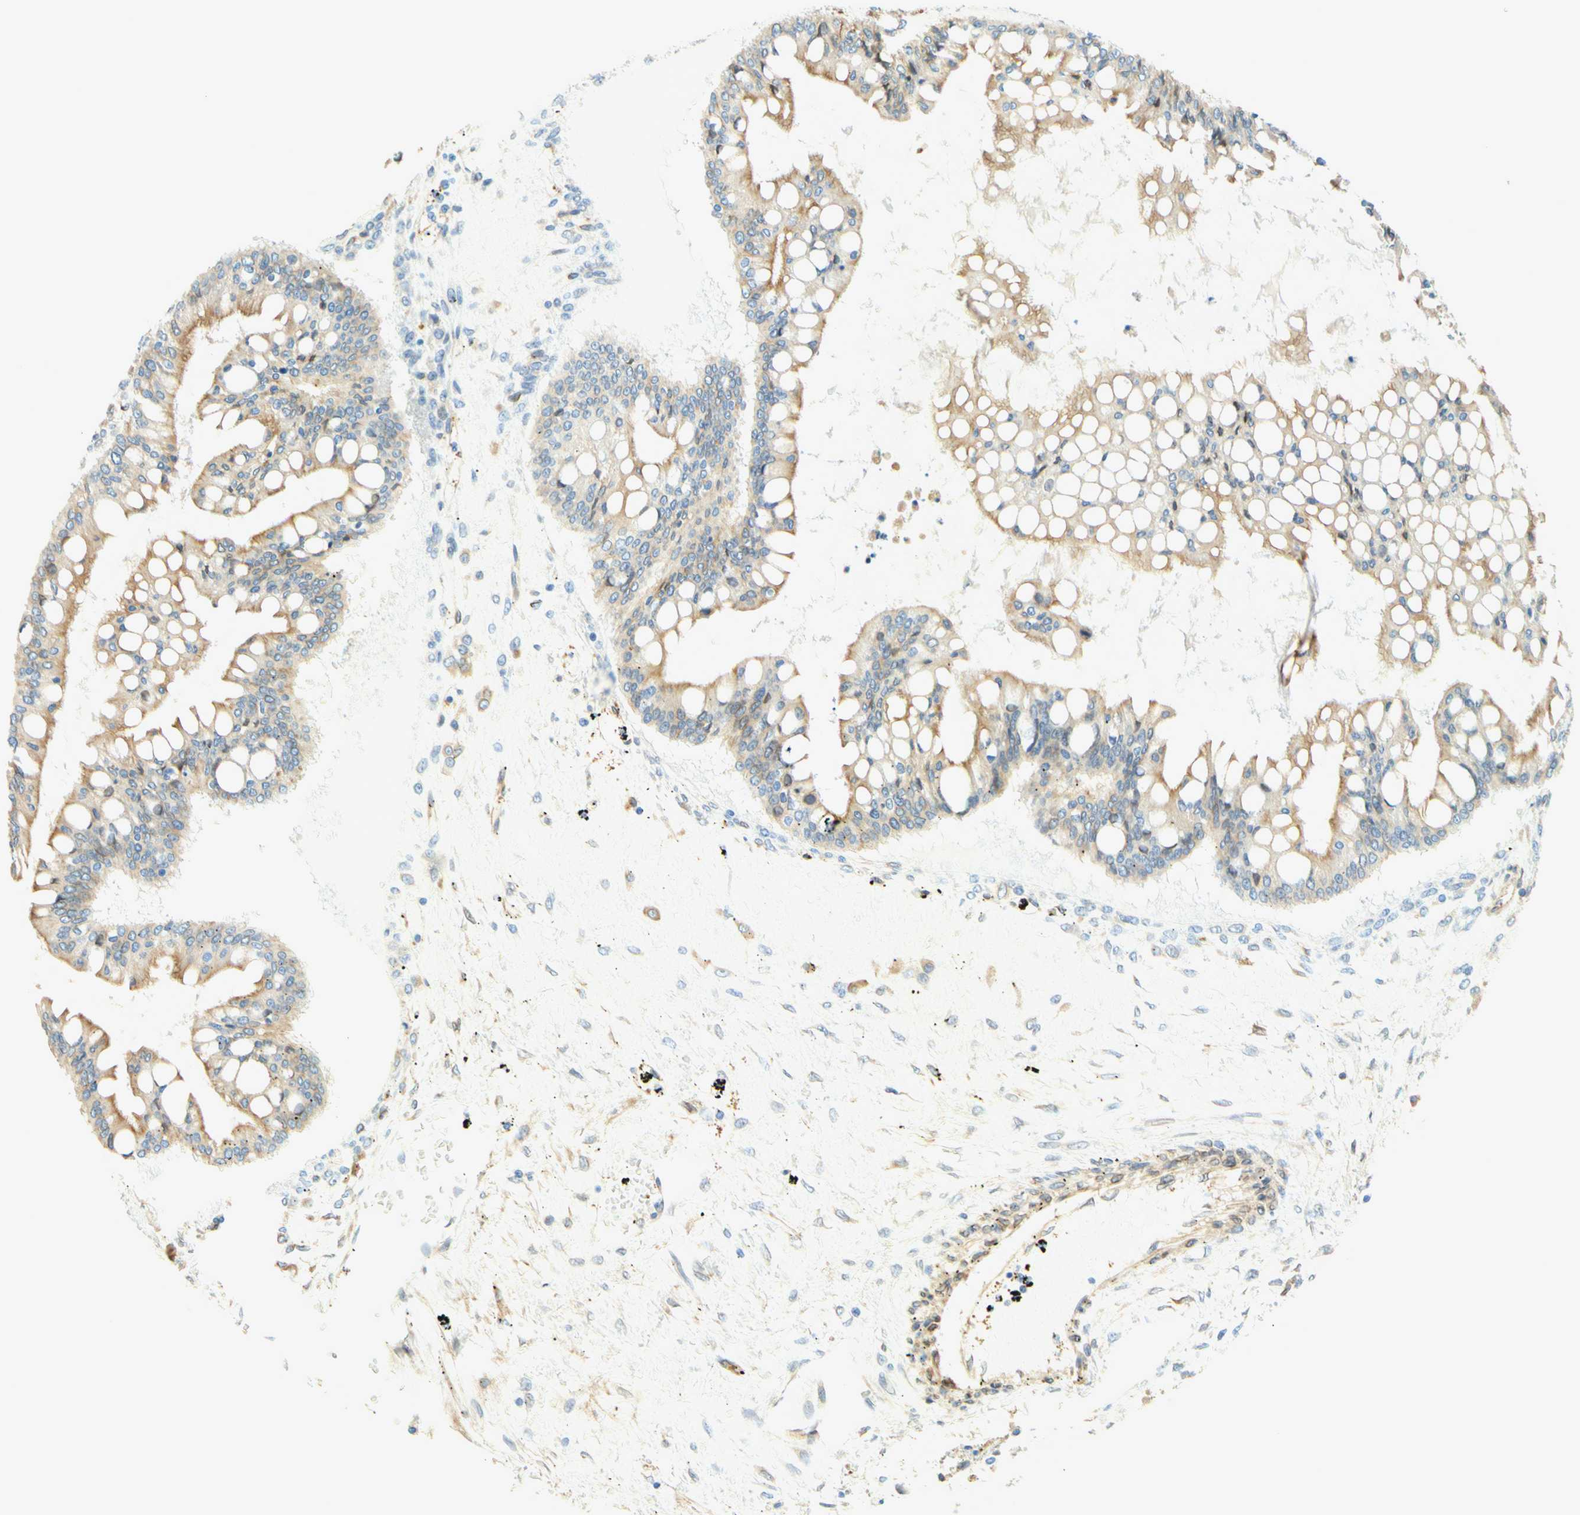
{"staining": {"intensity": "moderate", "quantity": "25%-75%", "location": "cytoplasmic/membranous"}, "tissue": "ovarian cancer", "cell_type": "Tumor cells", "image_type": "cancer", "snomed": [{"axis": "morphology", "description": "Cystadenocarcinoma, mucinous, NOS"}, {"axis": "topography", "description": "Ovary"}], "caption": "A high-resolution micrograph shows immunohistochemistry staining of ovarian mucinous cystadenocarcinoma, which reveals moderate cytoplasmic/membranous positivity in approximately 25%-75% of tumor cells.", "gene": "ENDOD1", "patient": {"sex": "female", "age": 73}}